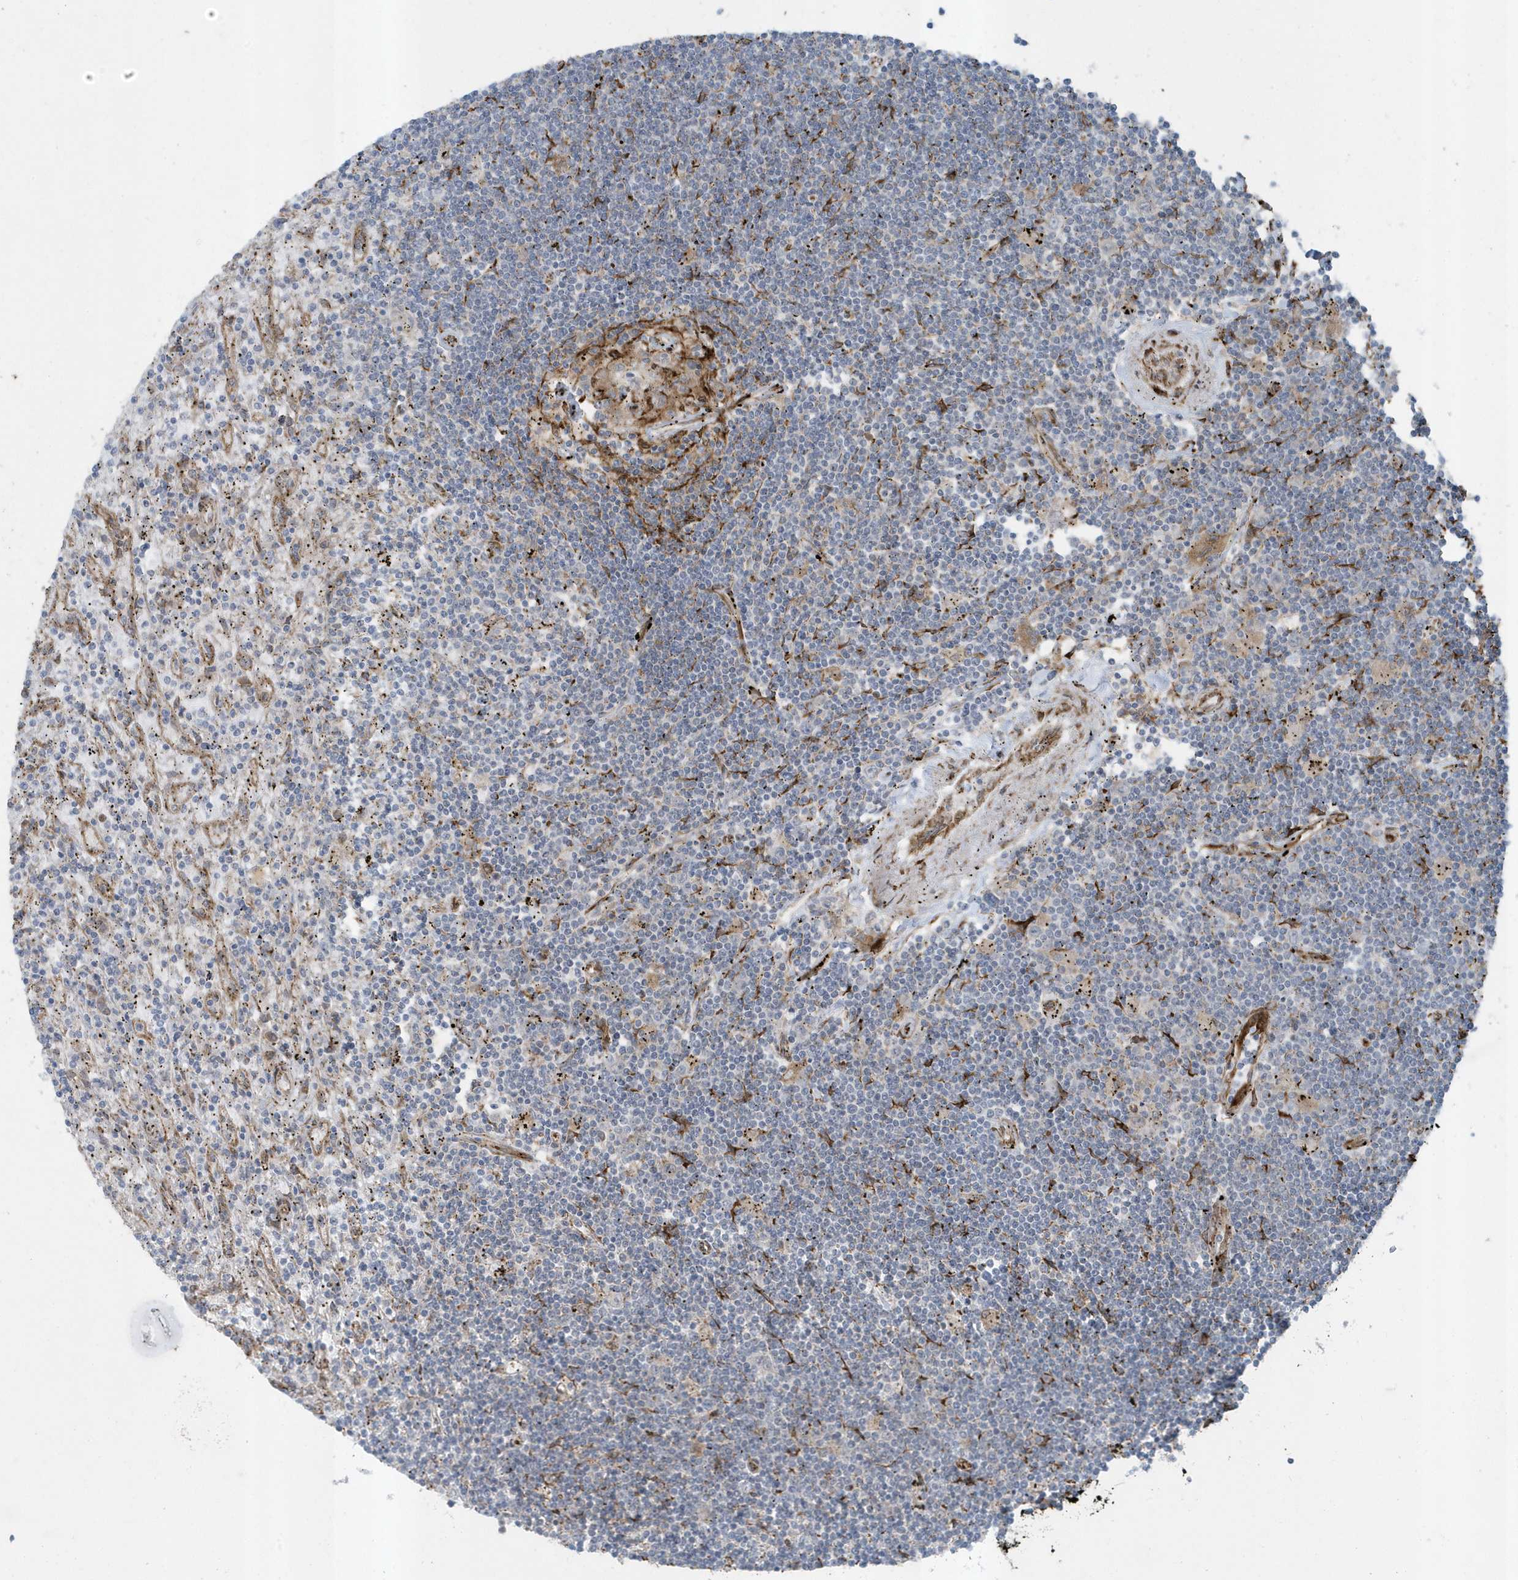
{"staining": {"intensity": "negative", "quantity": "none", "location": "none"}, "tissue": "lymphoma", "cell_type": "Tumor cells", "image_type": "cancer", "snomed": [{"axis": "morphology", "description": "Malignant lymphoma, non-Hodgkin's type, Low grade"}, {"axis": "topography", "description": "Spleen"}], "caption": "High magnification brightfield microscopy of low-grade malignant lymphoma, non-Hodgkin's type stained with DAB (brown) and counterstained with hematoxylin (blue): tumor cells show no significant expression. The staining is performed using DAB (3,3'-diaminobenzidine) brown chromogen with nuclei counter-stained in using hematoxylin.", "gene": "FAM98A", "patient": {"sex": "male", "age": 76}}